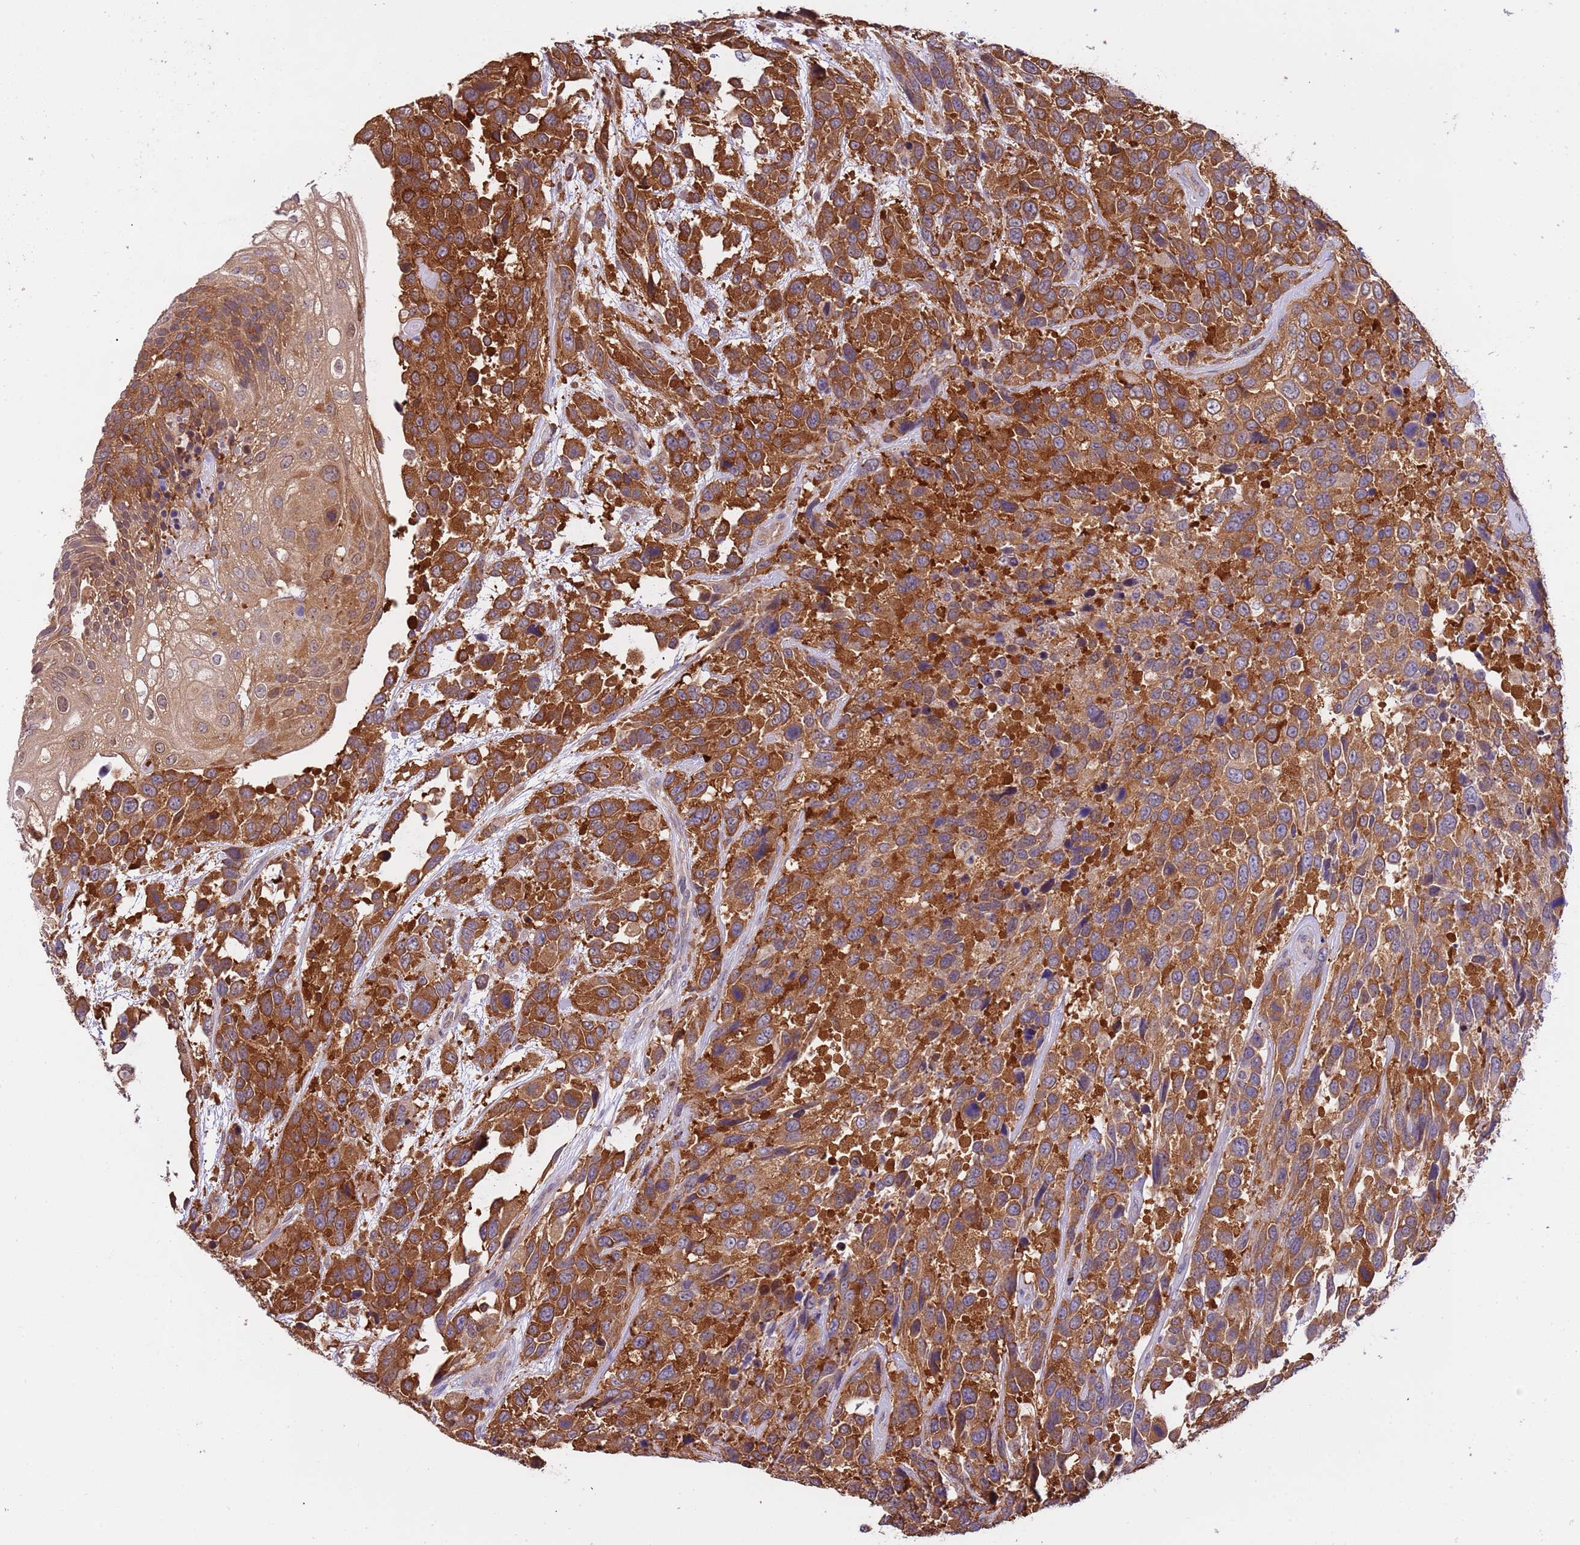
{"staining": {"intensity": "strong", "quantity": ">75%", "location": "cytoplasmic/membranous"}, "tissue": "urothelial cancer", "cell_type": "Tumor cells", "image_type": "cancer", "snomed": [{"axis": "morphology", "description": "Urothelial carcinoma, High grade"}, {"axis": "topography", "description": "Urinary bladder"}], "caption": "Immunohistochemistry (IHC) photomicrograph of urothelial cancer stained for a protein (brown), which displays high levels of strong cytoplasmic/membranous positivity in approximately >75% of tumor cells.", "gene": "STIP1", "patient": {"sex": "female", "age": 70}}